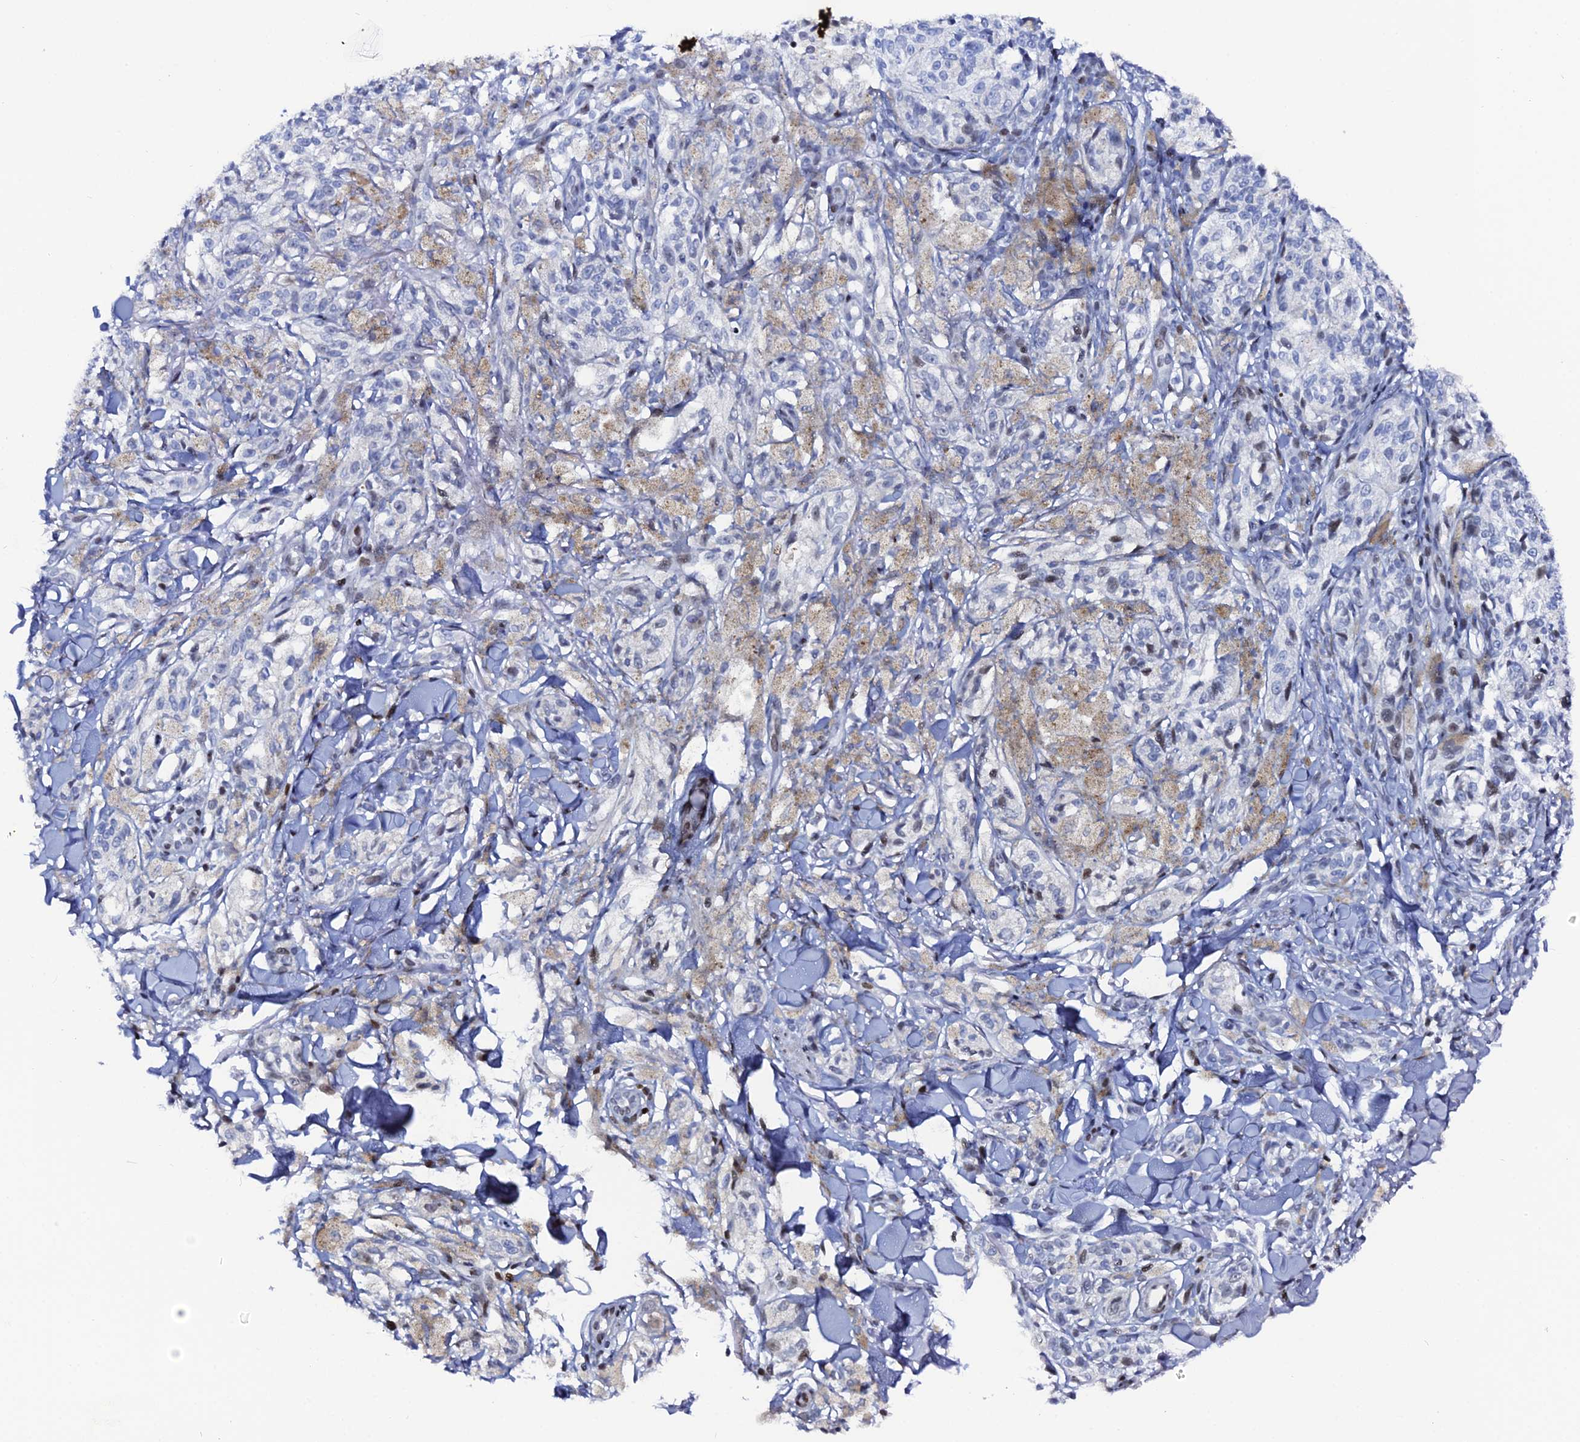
{"staining": {"intensity": "negative", "quantity": "none", "location": "none"}, "tissue": "melanoma", "cell_type": "Tumor cells", "image_type": "cancer", "snomed": [{"axis": "morphology", "description": "Malignant melanoma, NOS"}, {"axis": "topography", "description": "Skin of upper extremity"}], "caption": "Immunohistochemical staining of melanoma exhibits no significant expression in tumor cells.", "gene": "MYNN", "patient": {"sex": "male", "age": 40}}